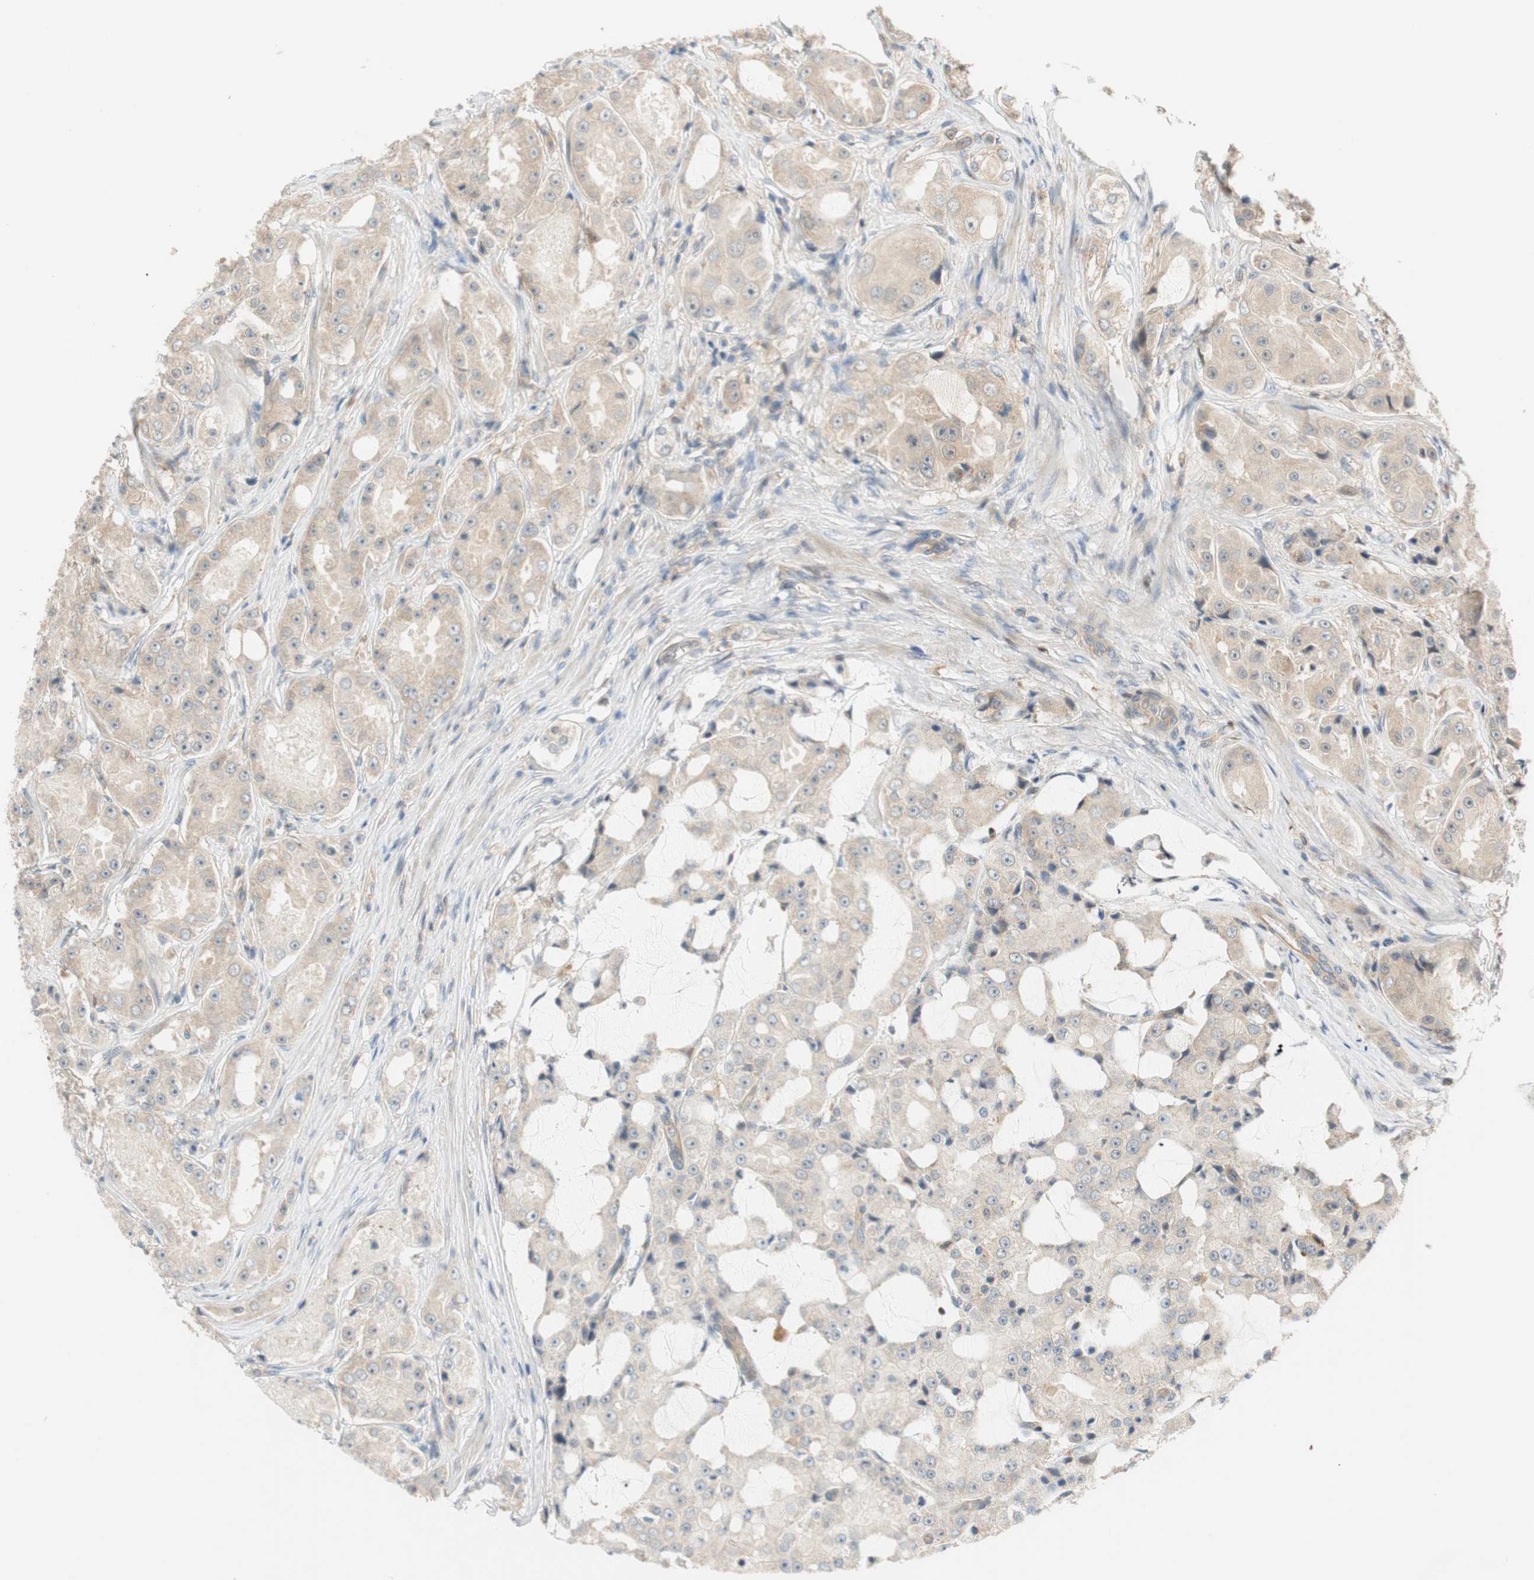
{"staining": {"intensity": "weak", "quantity": "<25%", "location": "cytoplasmic/membranous"}, "tissue": "prostate cancer", "cell_type": "Tumor cells", "image_type": "cancer", "snomed": [{"axis": "morphology", "description": "Adenocarcinoma, High grade"}, {"axis": "topography", "description": "Prostate"}], "caption": "A high-resolution histopathology image shows immunohistochemistry staining of prostate adenocarcinoma (high-grade), which exhibits no significant staining in tumor cells.", "gene": "GATD1", "patient": {"sex": "male", "age": 73}}